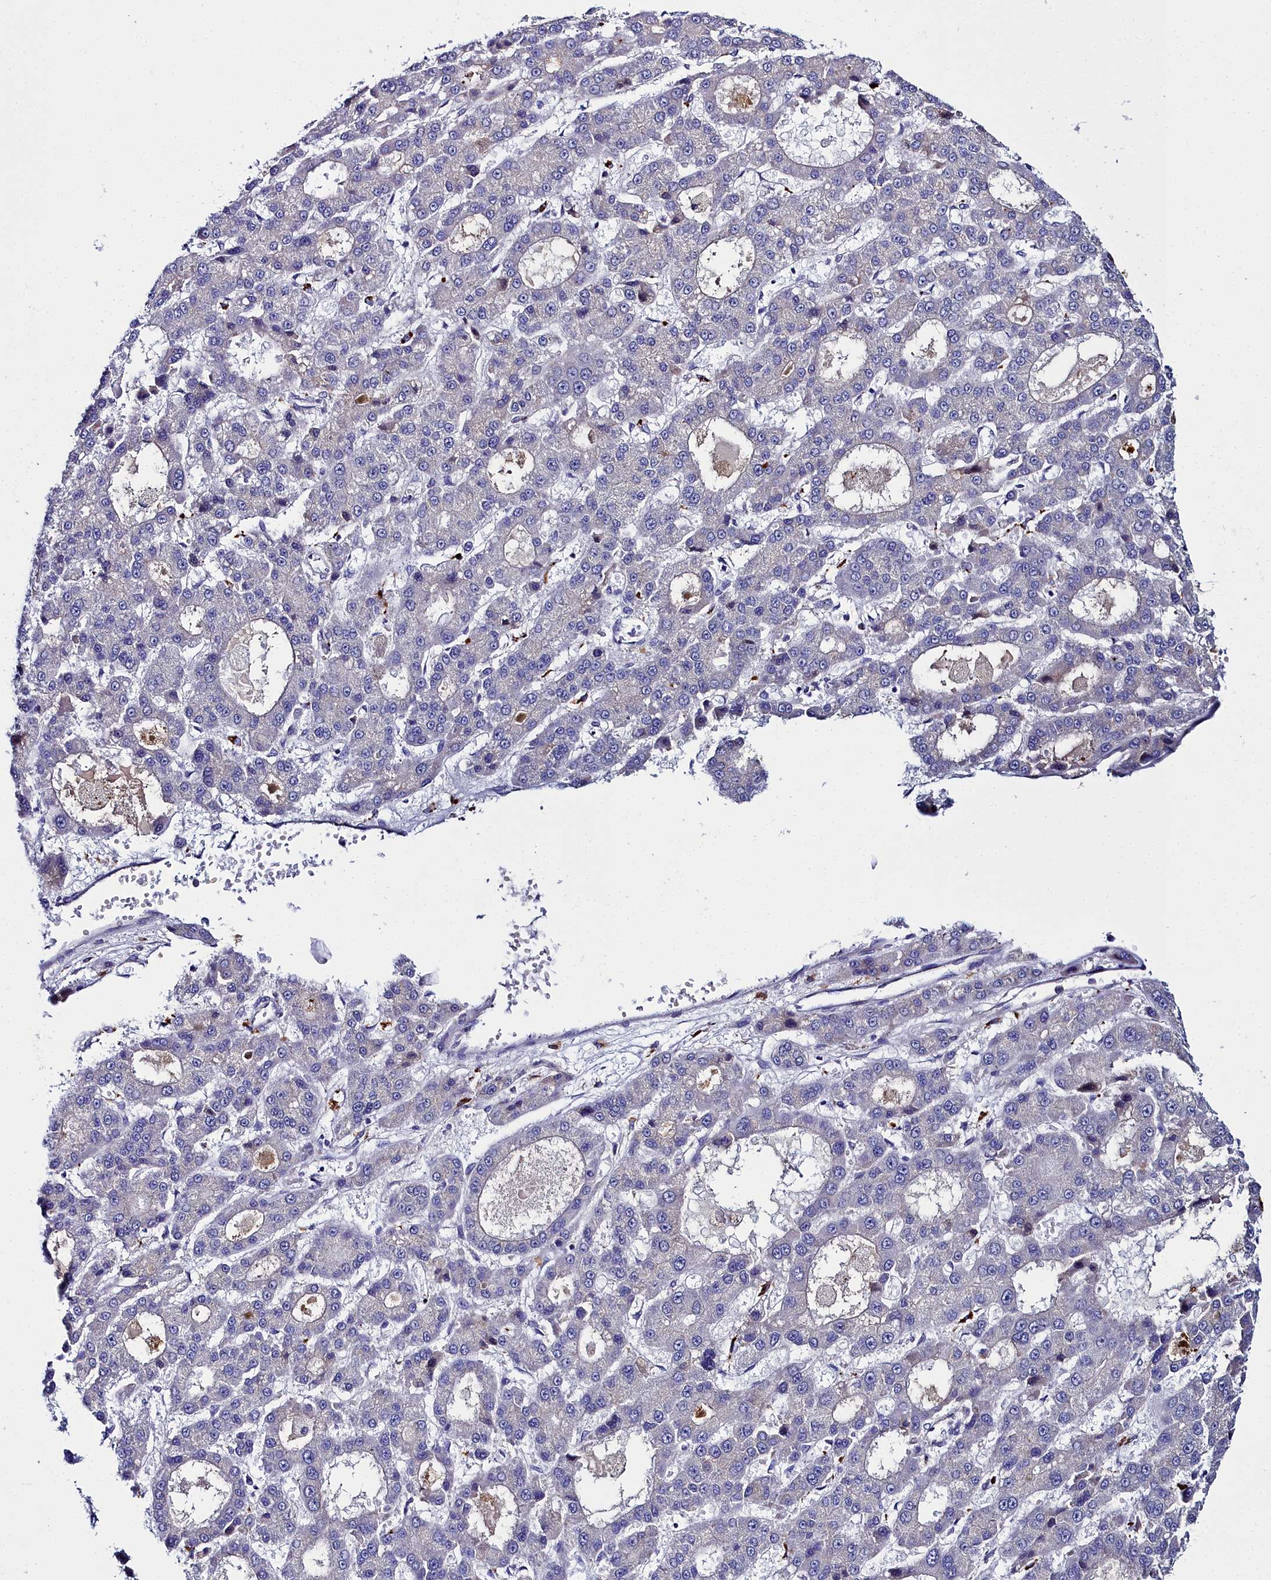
{"staining": {"intensity": "negative", "quantity": "none", "location": "none"}, "tissue": "liver cancer", "cell_type": "Tumor cells", "image_type": "cancer", "snomed": [{"axis": "morphology", "description": "Carcinoma, Hepatocellular, NOS"}, {"axis": "topography", "description": "Liver"}], "caption": "A micrograph of human liver cancer is negative for staining in tumor cells.", "gene": "ELAPOR2", "patient": {"sex": "male", "age": 70}}